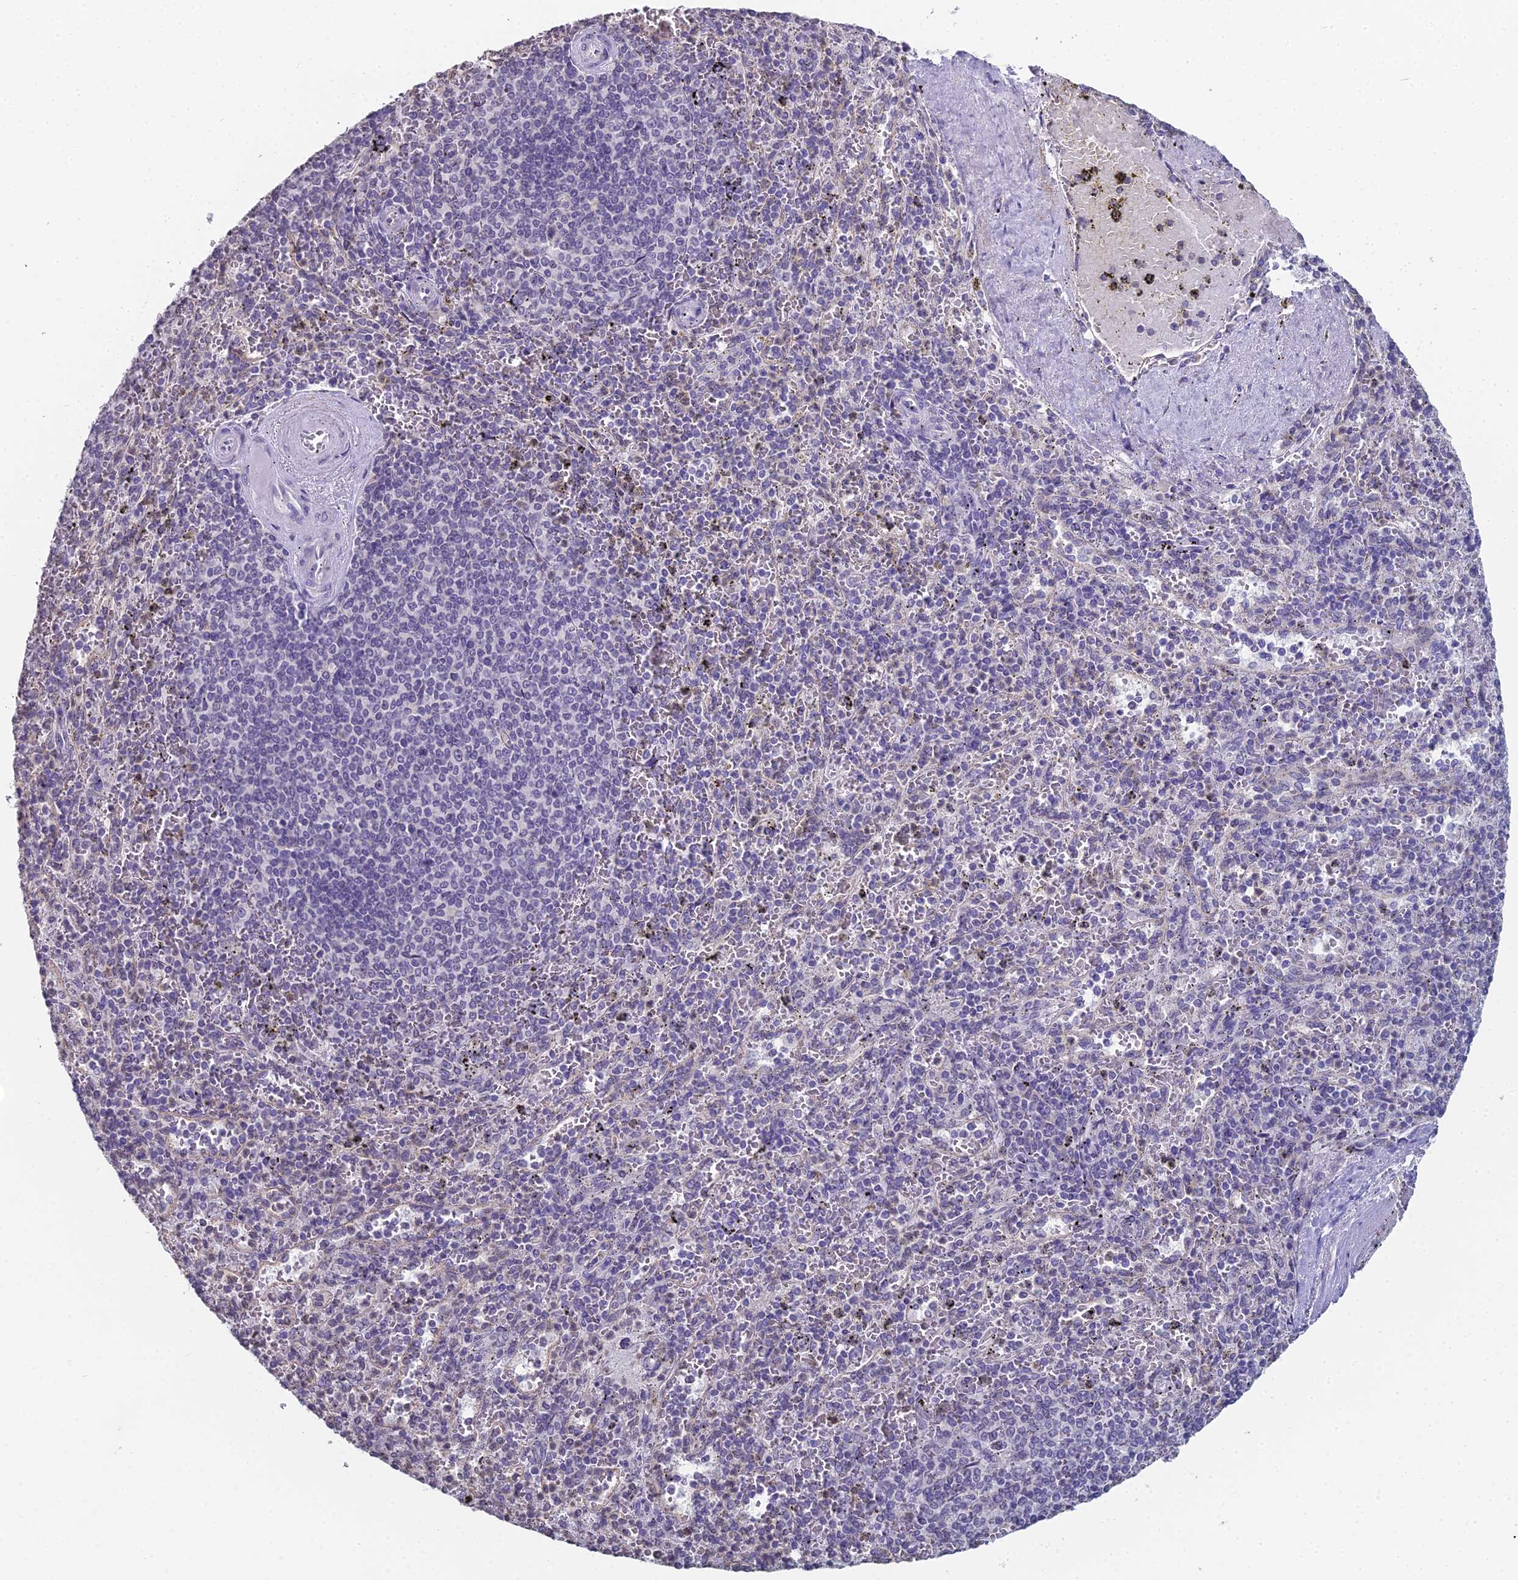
{"staining": {"intensity": "negative", "quantity": "none", "location": "none"}, "tissue": "spleen", "cell_type": "Cells in red pulp", "image_type": "normal", "snomed": [{"axis": "morphology", "description": "Normal tissue, NOS"}, {"axis": "topography", "description": "Spleen"}], "caption": "DAB immunohistochemical staining of benign human spleen reveals no significant positivity in cells in red pulp. (Stains: DAB immunohistochemistry with hematoxylin counter stain, Microscopy: brightfield microscopy at high magnification).", "gene": "PRR22", "patient": {"sex": "male", "age": 82}}